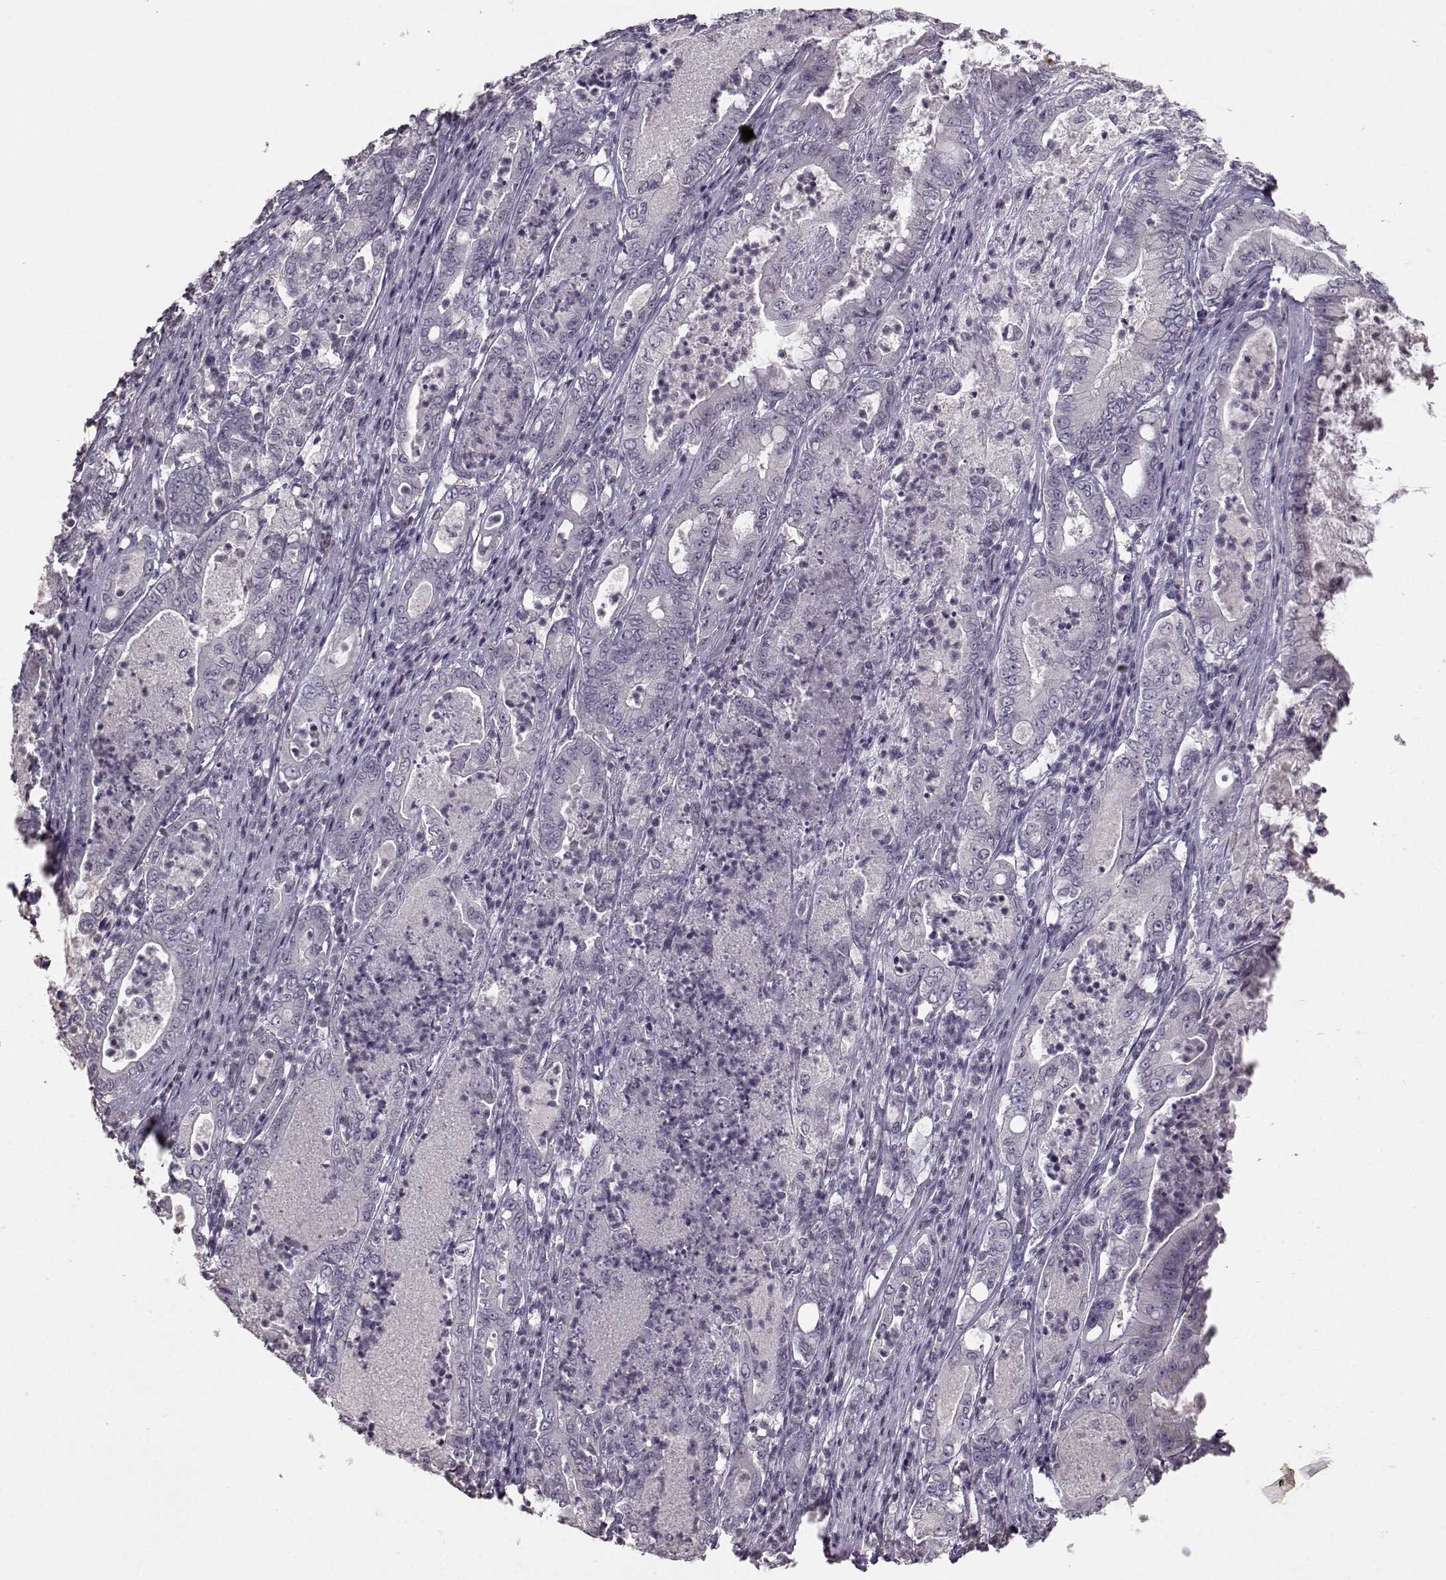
{"staining": {"intensity": "negative", "quantity": "none", "location": "none"}, "tissue": "pancreatic cancer", "cell_type": "Tumor cells", "image_type": "cancer", "snomed": [{"axis": "morphology", "description": "Adenocarcinoma, NOS"}, {"axis": "topography", "description": "Pancreas"}], "caption": "An immunohistochemistry image of adenocarcinoma (pancreatic) is shown. There is no staining in tumor cells of adenocarcinoma (pancreatic).", "gene": "UROC1", "patient": {"sex": "male", "age": 71}}